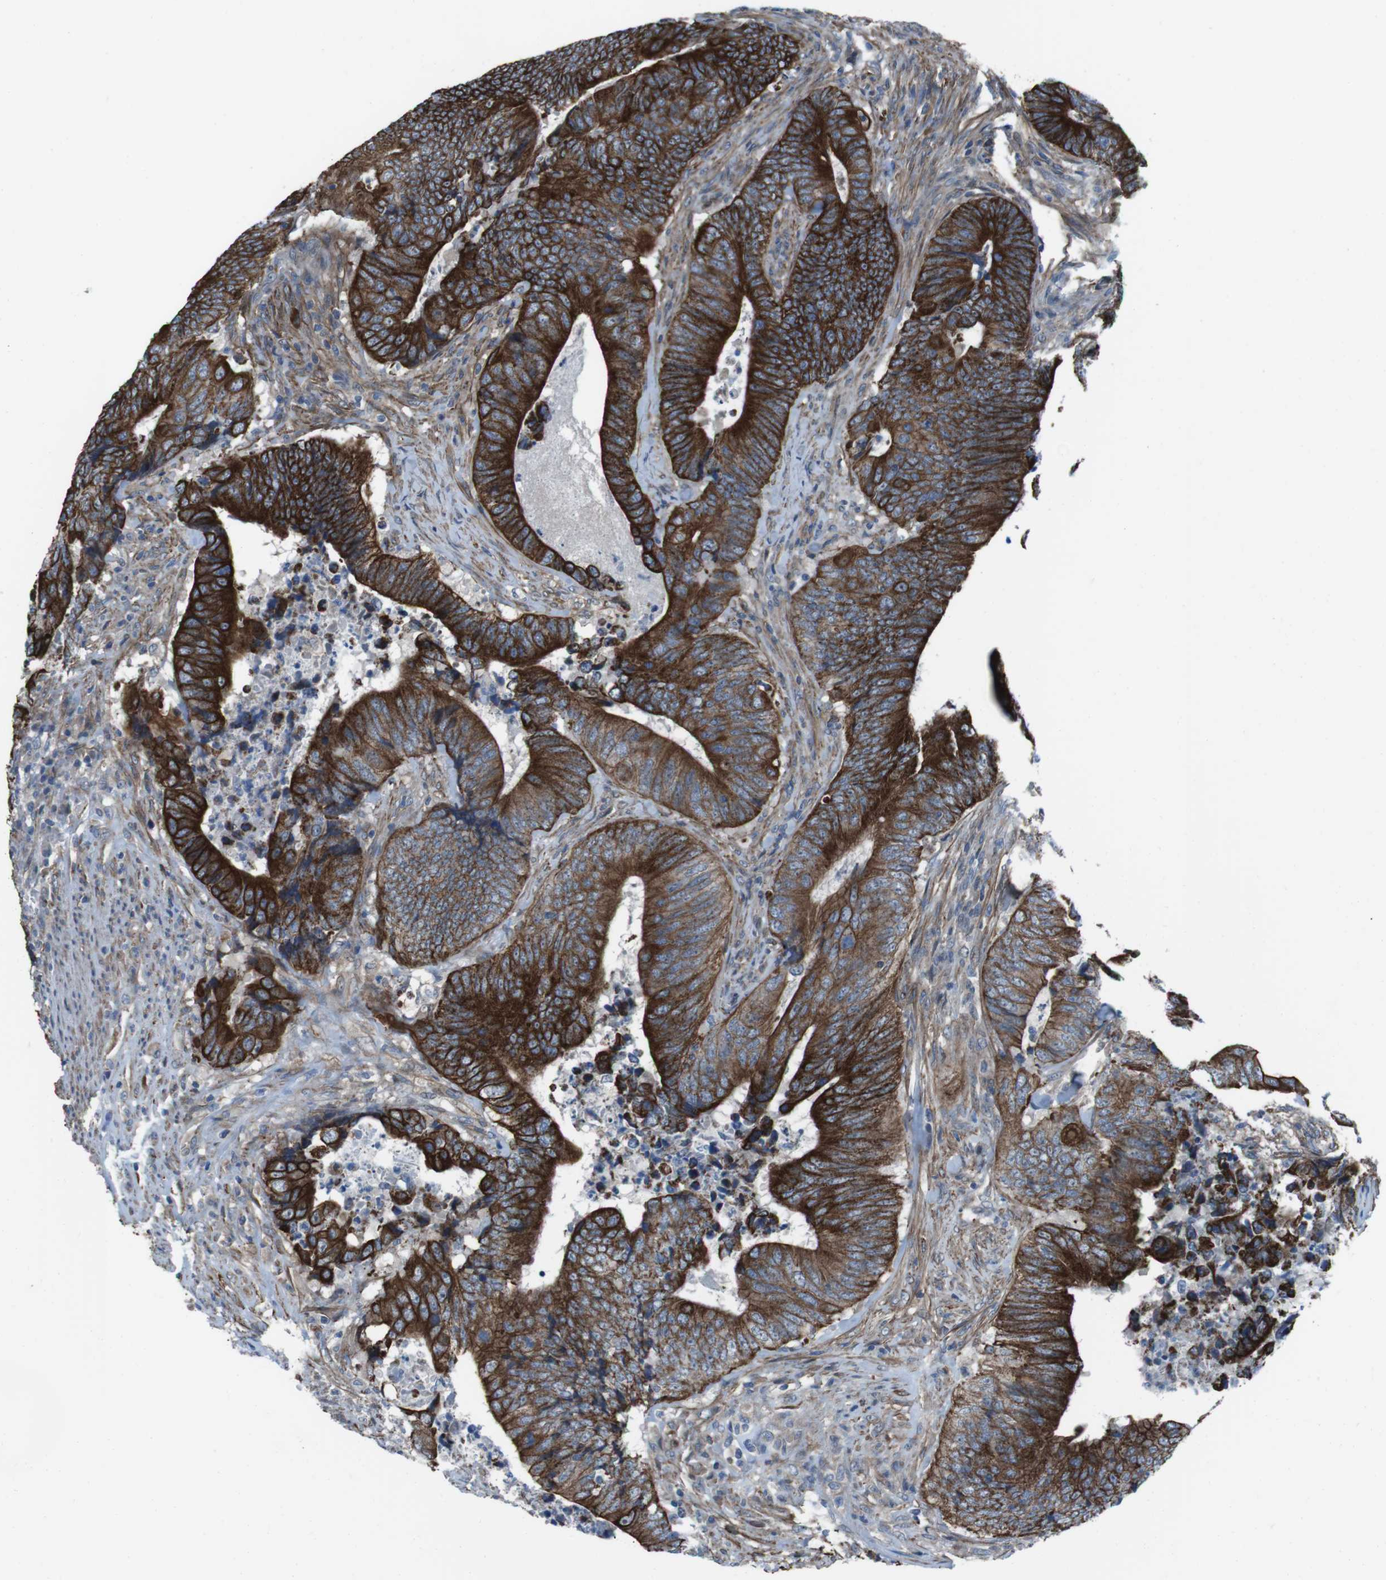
{"staining": {"intensity": "strong", "quantity": ">75%", "location": "cytoplasmic/membranous"}, "tissue": "colorectal cancer", "cell_type": "Tumor cells", "image_type": "cancer", "snomed": [{"axis": "morphology", "description": "Normal tissue, NOS"}, {"axis": "morphology", "description": "Adenocarcinoma, NOS"}, {"axis": "topography", "description": "Colon"}], "caption": "There is high levels of strong cytoplasmic/membranous staining in tumor cells of adenocarcinoma (colorectal), as demonstrated by immunohistochemical staining (brown color).", "gene": "FAM174B", "patient": {"sex": "male", "age": 56}}